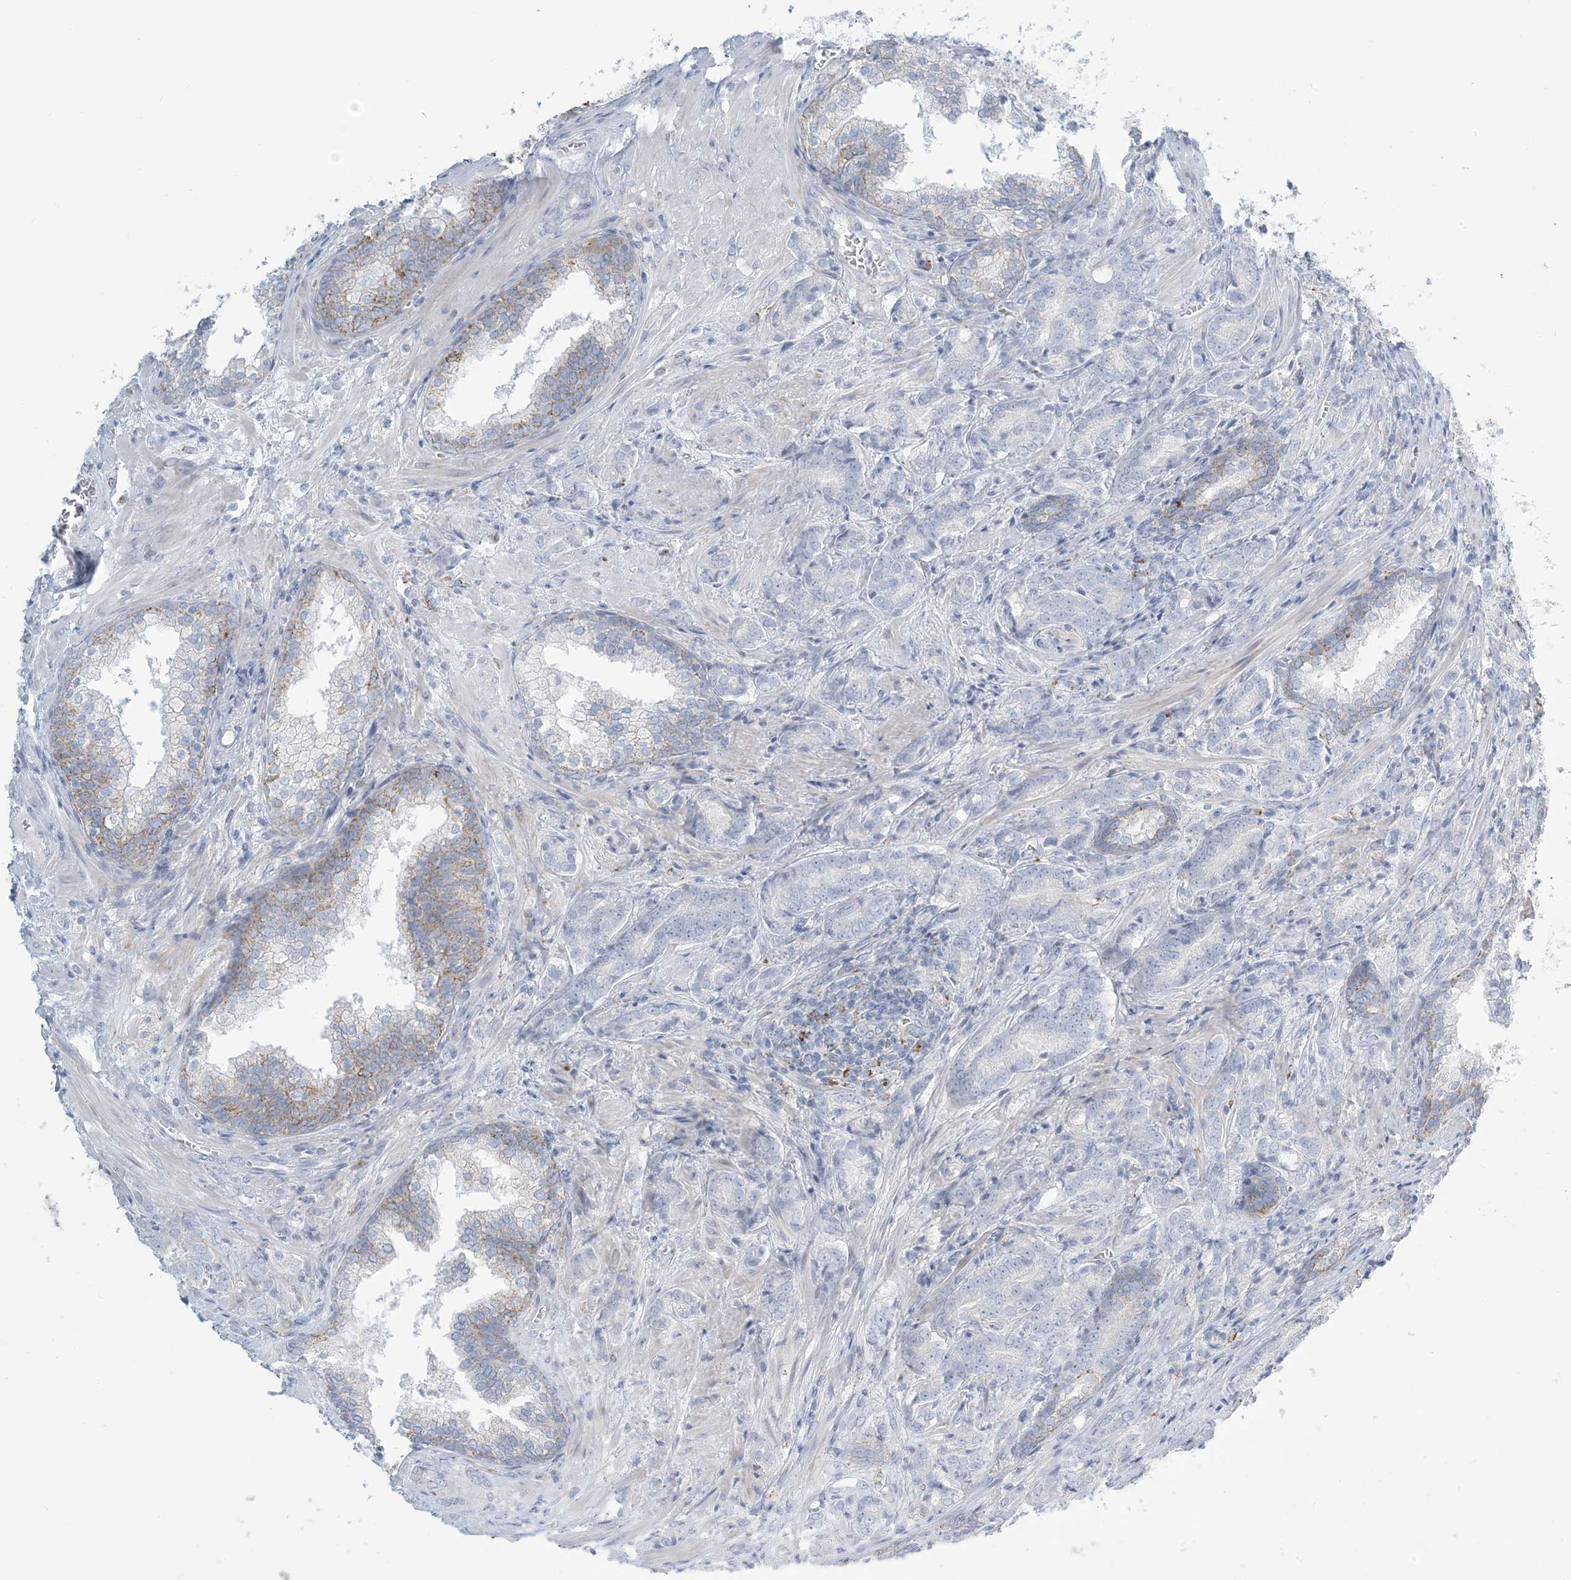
{"staining": {"intensity": "negative", "quantity": "none", "location": "none"}, "tissue": "prostate cancer", "cell_type": "Tumor cells", "image_type": "cancer", "snomed": [{"axis": "morphology", "description": "Adenocarcinoma, High grade"}, {"axis": "topography", "description": "Prostate"}], "caption": "A photomicrograph of human prostate cancer (high-grade adenocarcinoma) is negative for staining in tumor cells.", "gene": "ZDHHC4", "patient": {"sex": "male", "age": 57}}